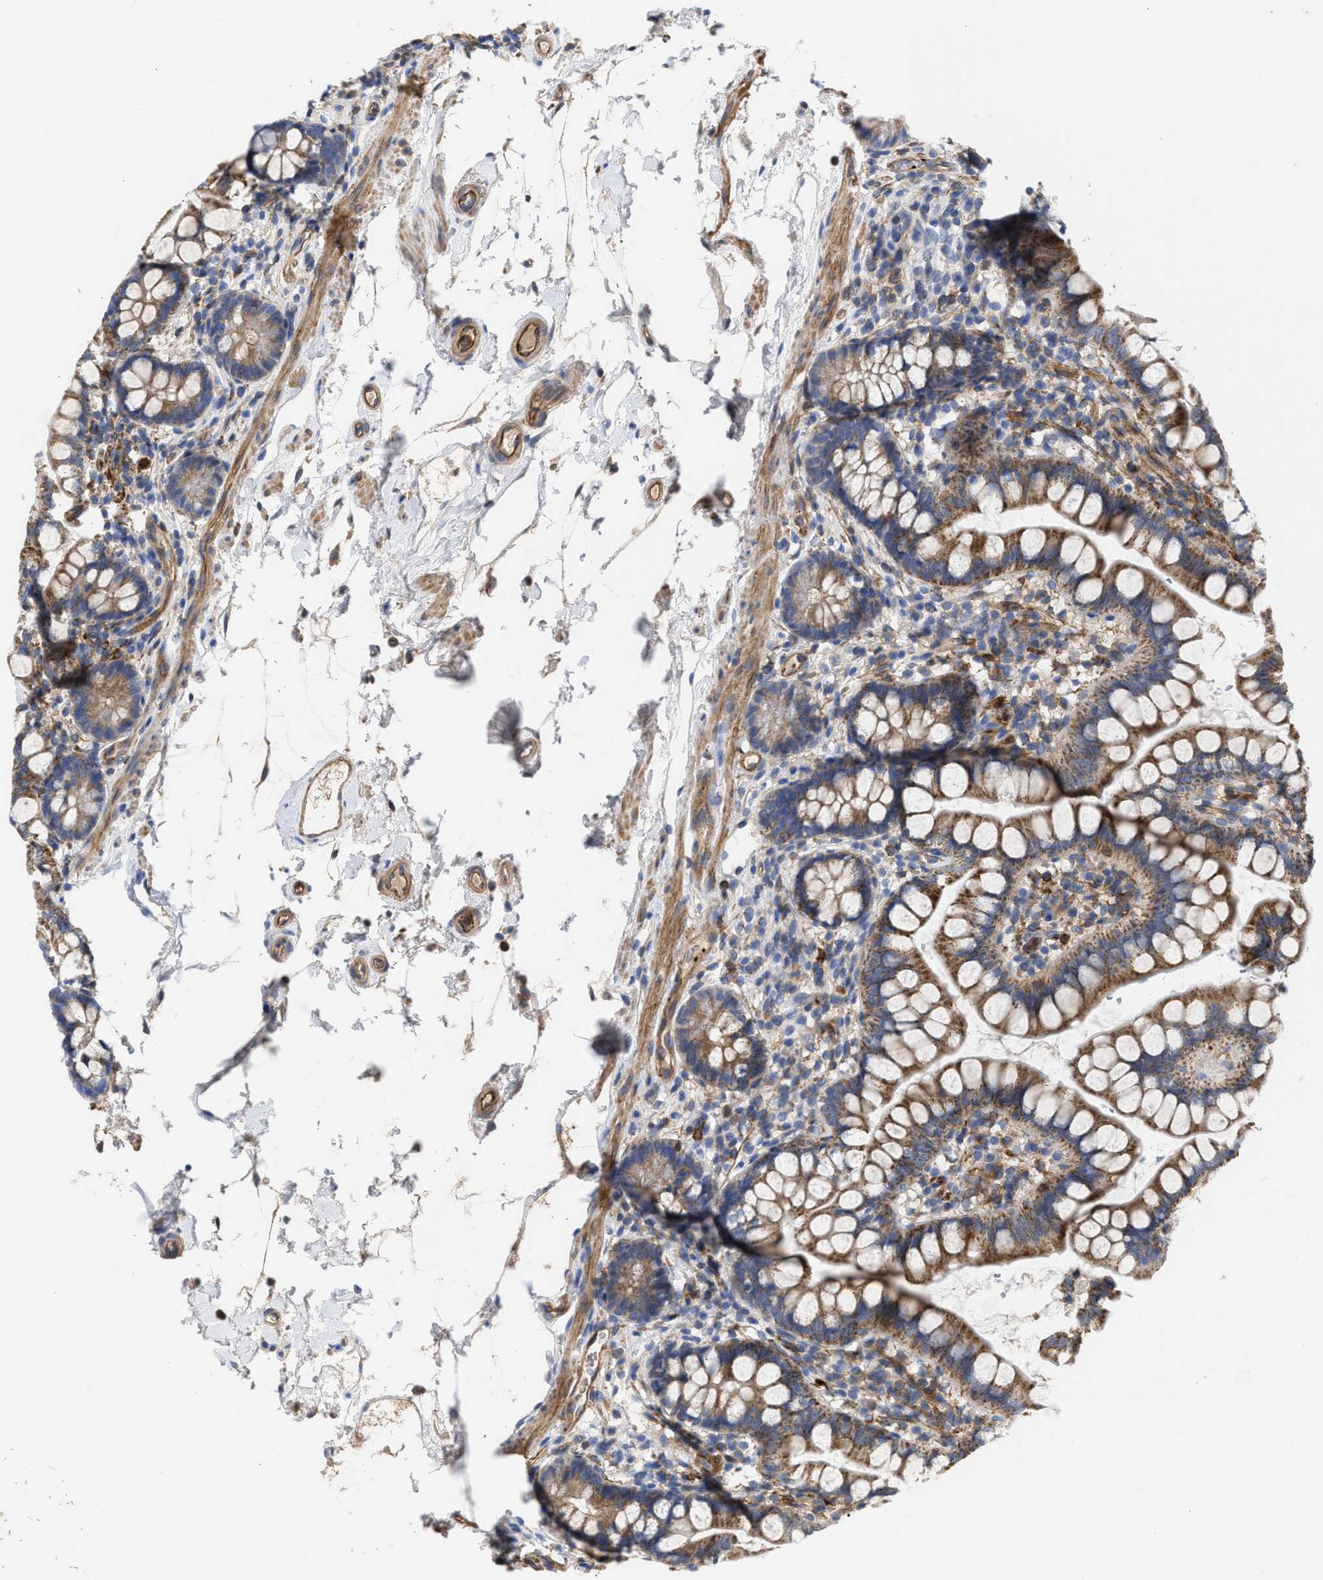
{"staining": {"intensity": "moderate", "quantity": "<25%", "location": "cytoplasmic/membranous"}, "tissue": "small intestine", "cell_type": "Glandular cells", "image_type": "normal", "snomed": [{"axis": "morphology", "description": "Normal tissue, NOS"}, {"axis": "topography", "description": "Small intestine"}], "caption": "Brown immunohistochemical staining in normal human small intestine displays moderate cytoplasmic/membranous expression in approximately <25% of glandular cells.", "gene": "HS3ST5", "patient": {"sex": "female", "age": 84}}